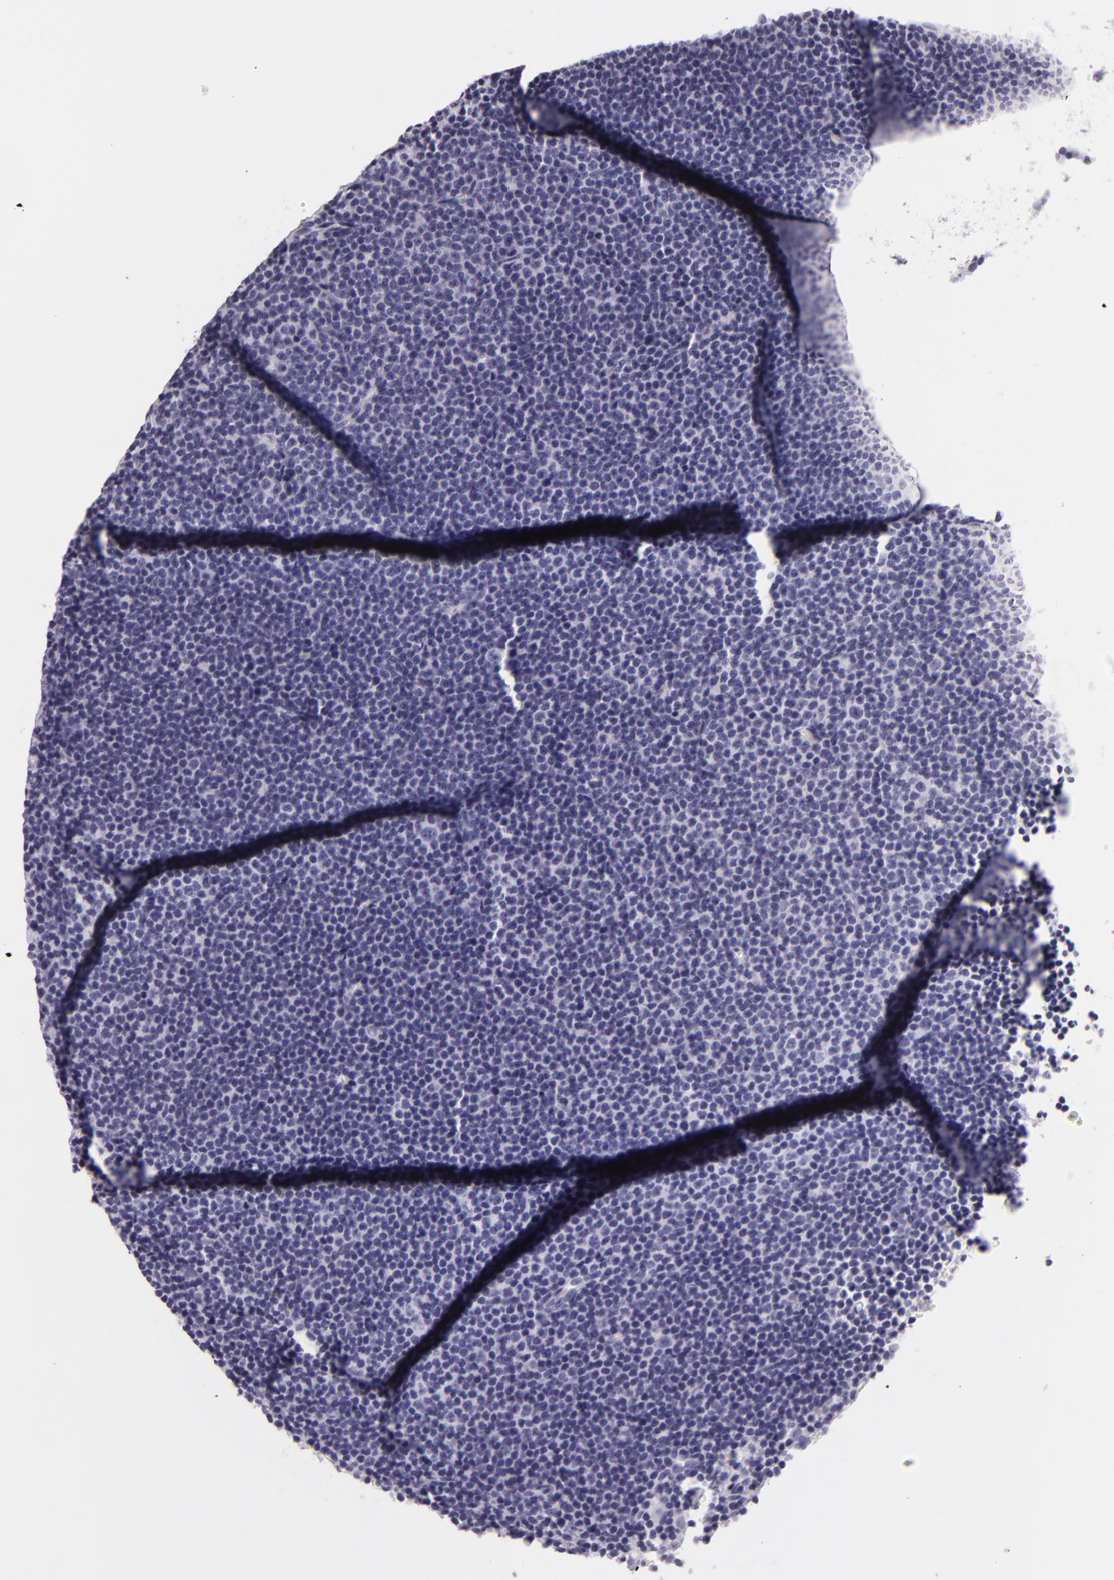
{"staining": {"intensity": "negative", "quantity": "none", "location": "none"}, "tissue": "lymphoma", "cell_type": "Tumor cells", "image_type": "cancer", "snomed": [{"axis": "morphology", "description": "Malignant lymphoma, non-Hodgkin's type, Low grade"}, {"axis": "topography", "description": "Lymph node"}], "caption": "An immunohistochemistry (IHC) micrograph of malignant lymphoma, non-Hodgkin's type (low-grade) is shown. There is no staining in tumor cells of malignant lymphoma, non-Hodgkin's type (low-grade).", "gene": "DLG4", "patient": {"sex": "female", "age": 69}}